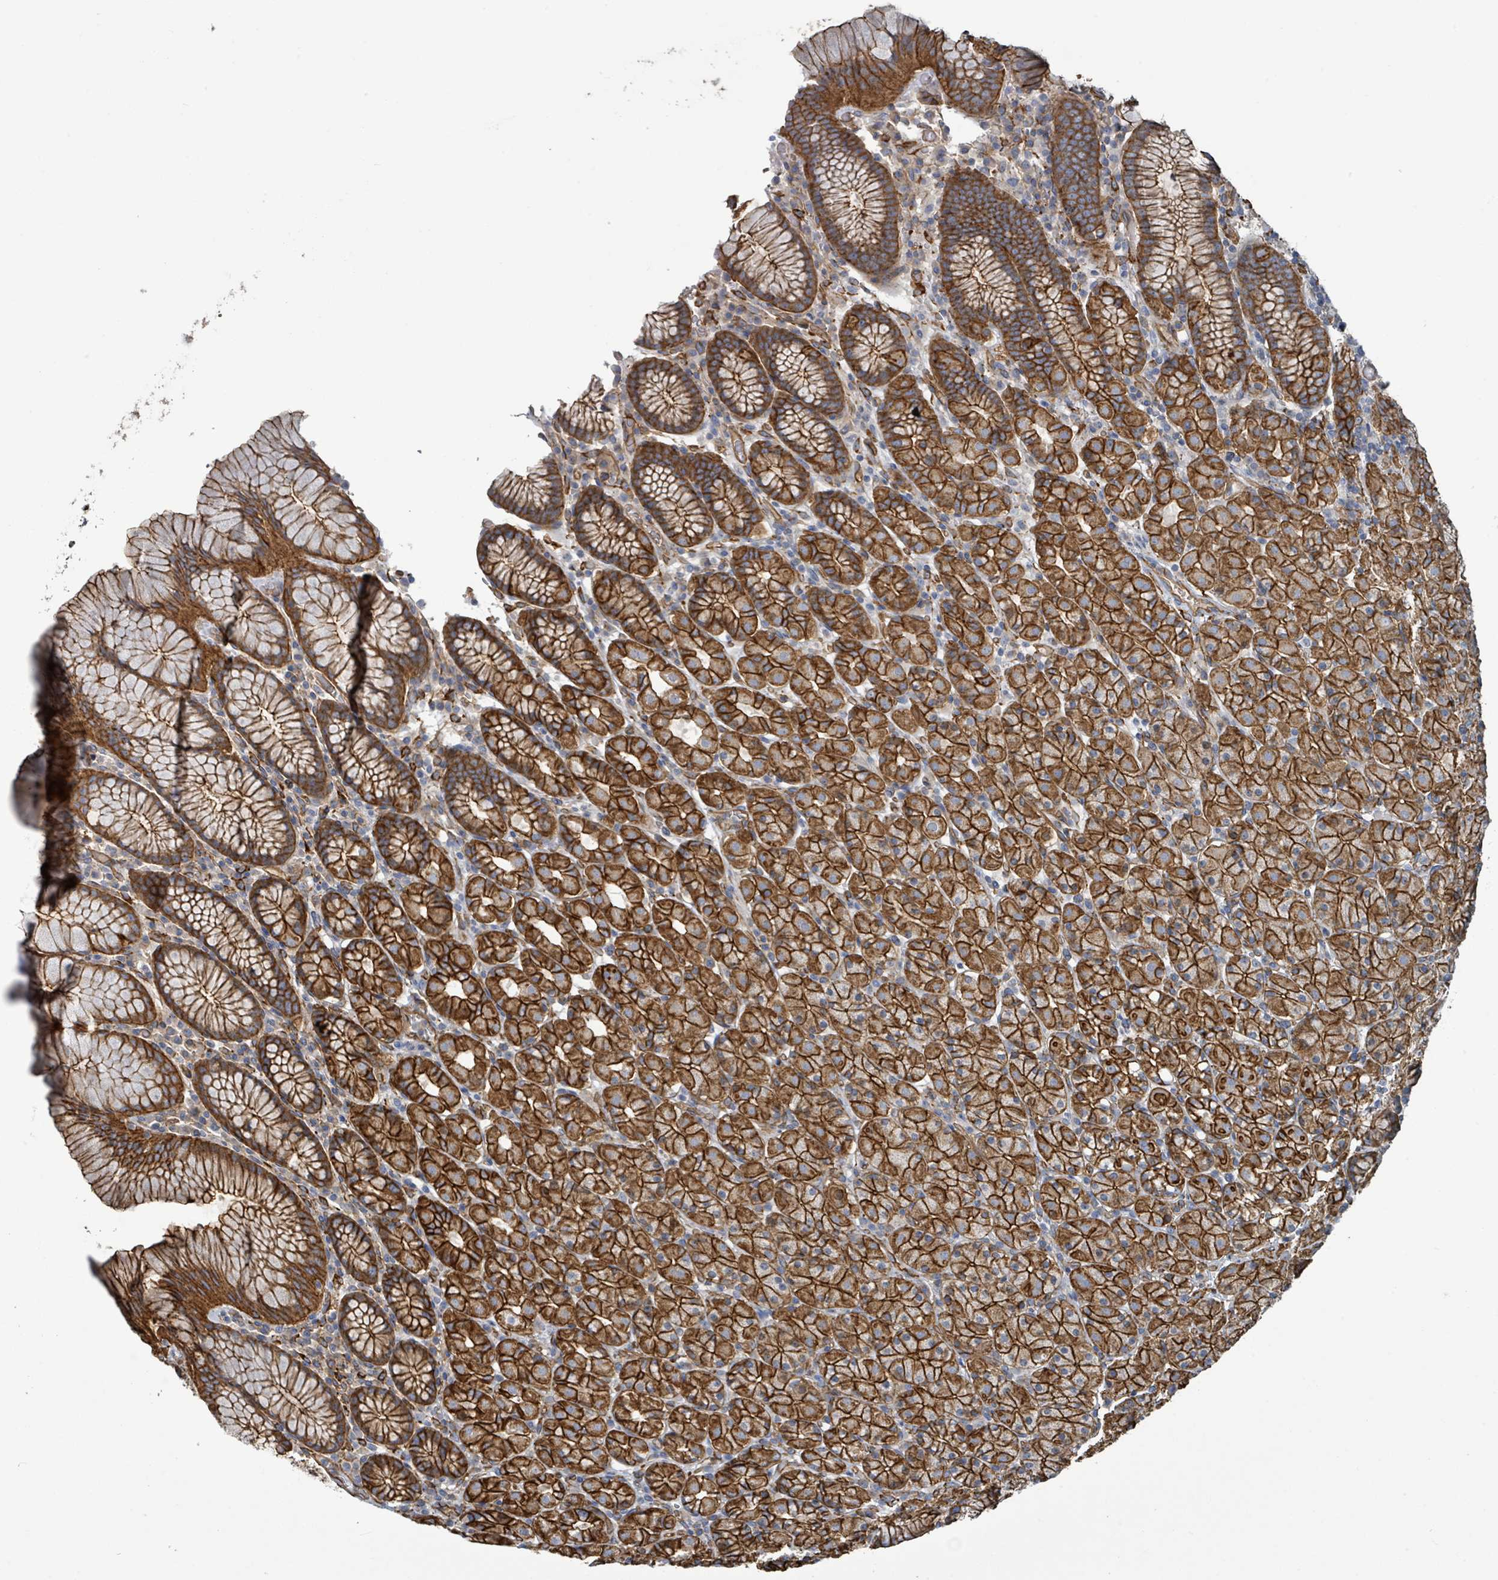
{"staining": {"intensity": "strong", "quantity": ">75%", "location": "cytoplasmic/membranous"}, "tissue": "stomach", "cell_type": "Glandular cells", "image_type": "normal", "snomed": [{"axis": "morphology", "description": "Normal tissue, NOS"}, {"axis": "topography", "description": "Stomach, upper"}, {"axis": "topography", "description": "Stomach"}], "caption": "IHC histopathology image of unremarkable stomach: stomach stained using IHC reveals high levels of strong protein expression localized specifically in the cytoplasmic/membranous of glandular cells, appearing as a cytoplasmic/membranous brown color.", "gene": "LDOC1", "patient": {"sex": "male", "age": 62}}